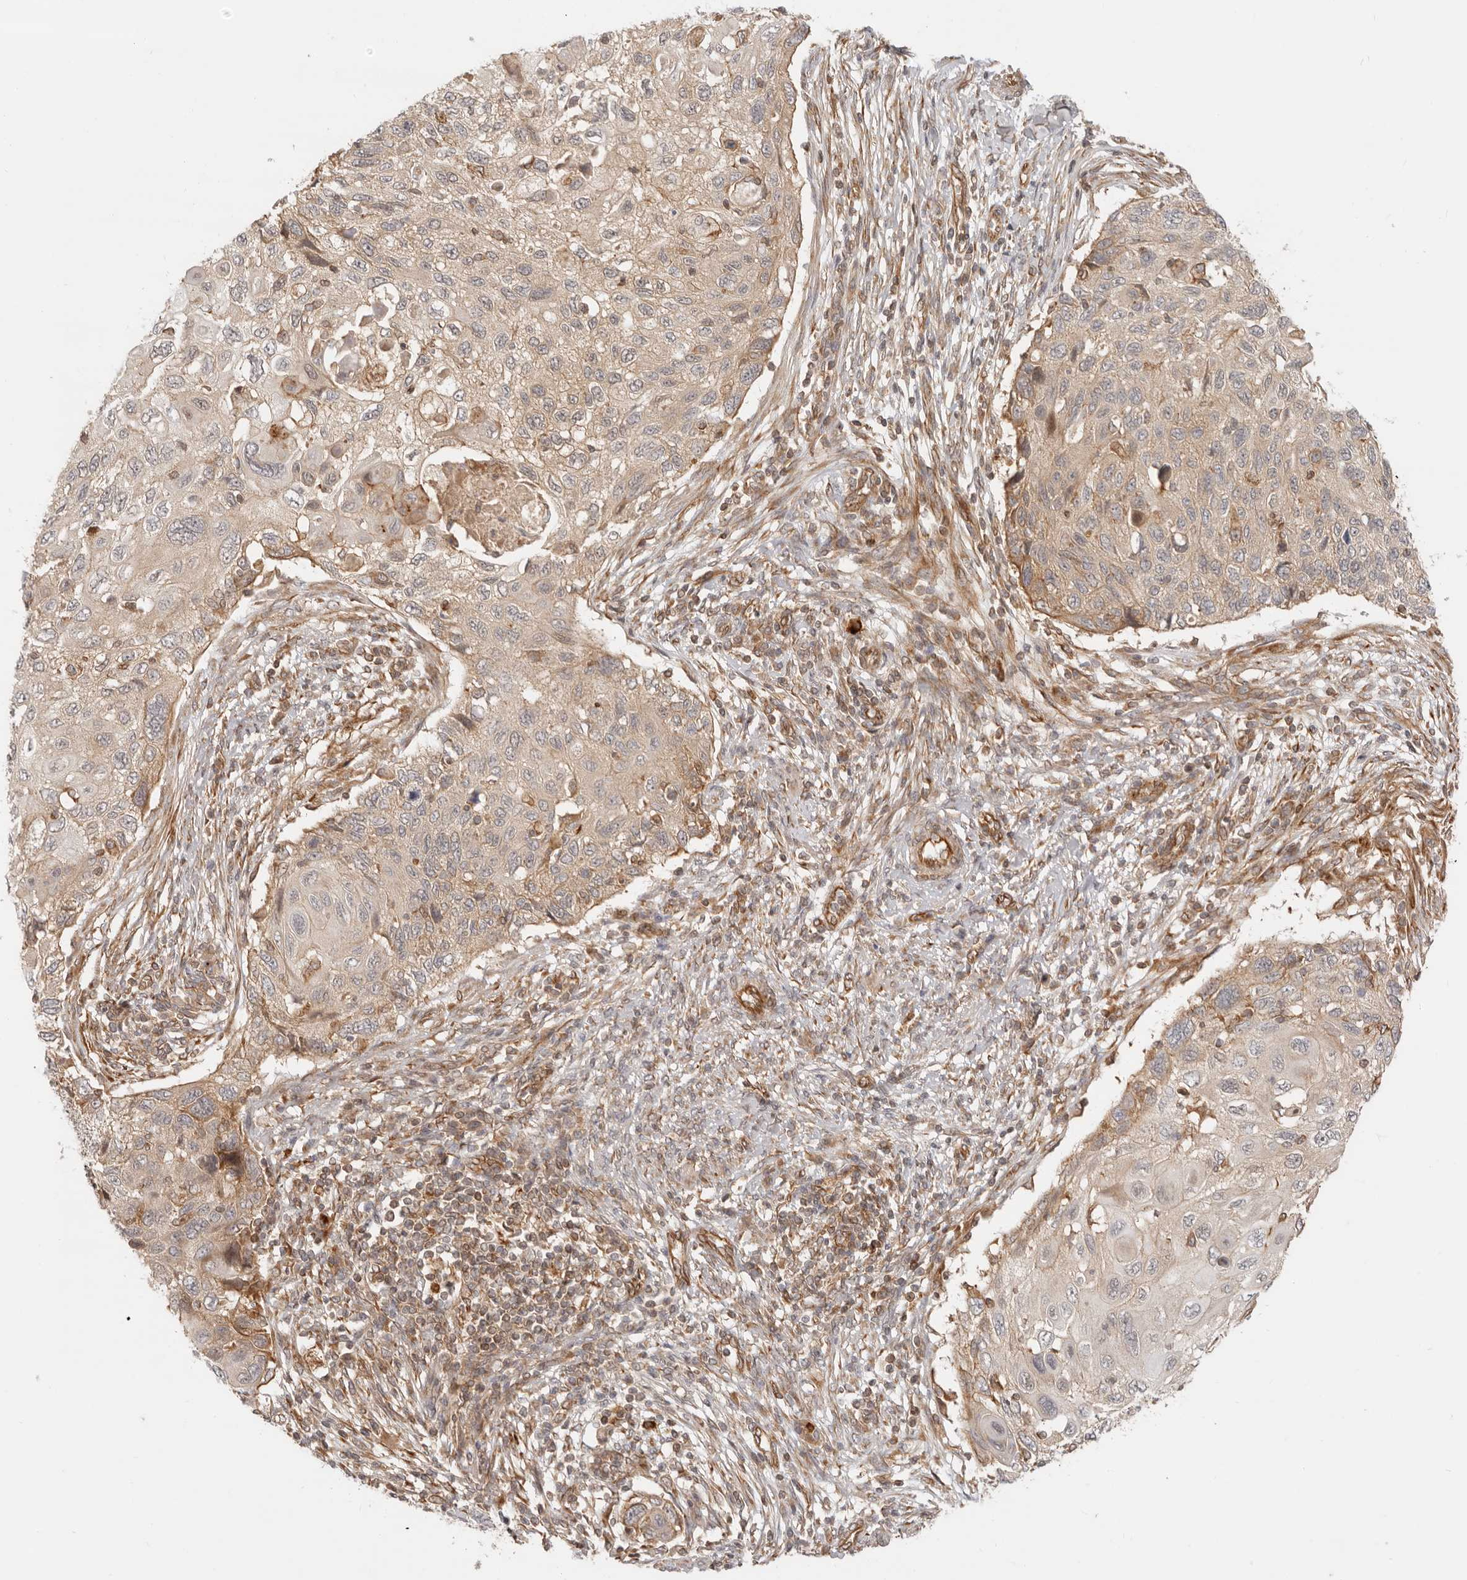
{"staining": {"intensity": "weak", "quantity": "<25%", "location": "cytoplasmic/membranous"}, "tissue": "cervical cancer", "cell_type": "Tumor cells", "image_type": "cancer", "snomed": [{"axis": "morphology", "description": "Squamous cell carcinoma, NOS"}, {"axis": "topography", "description": "Cervix"}], "caption": "Image shows no significant protein expression in tumor cells of cervical squamous cell carcinoma.", "gene": "UFSP1", "patient": {"sex": "female", "age": 70}}